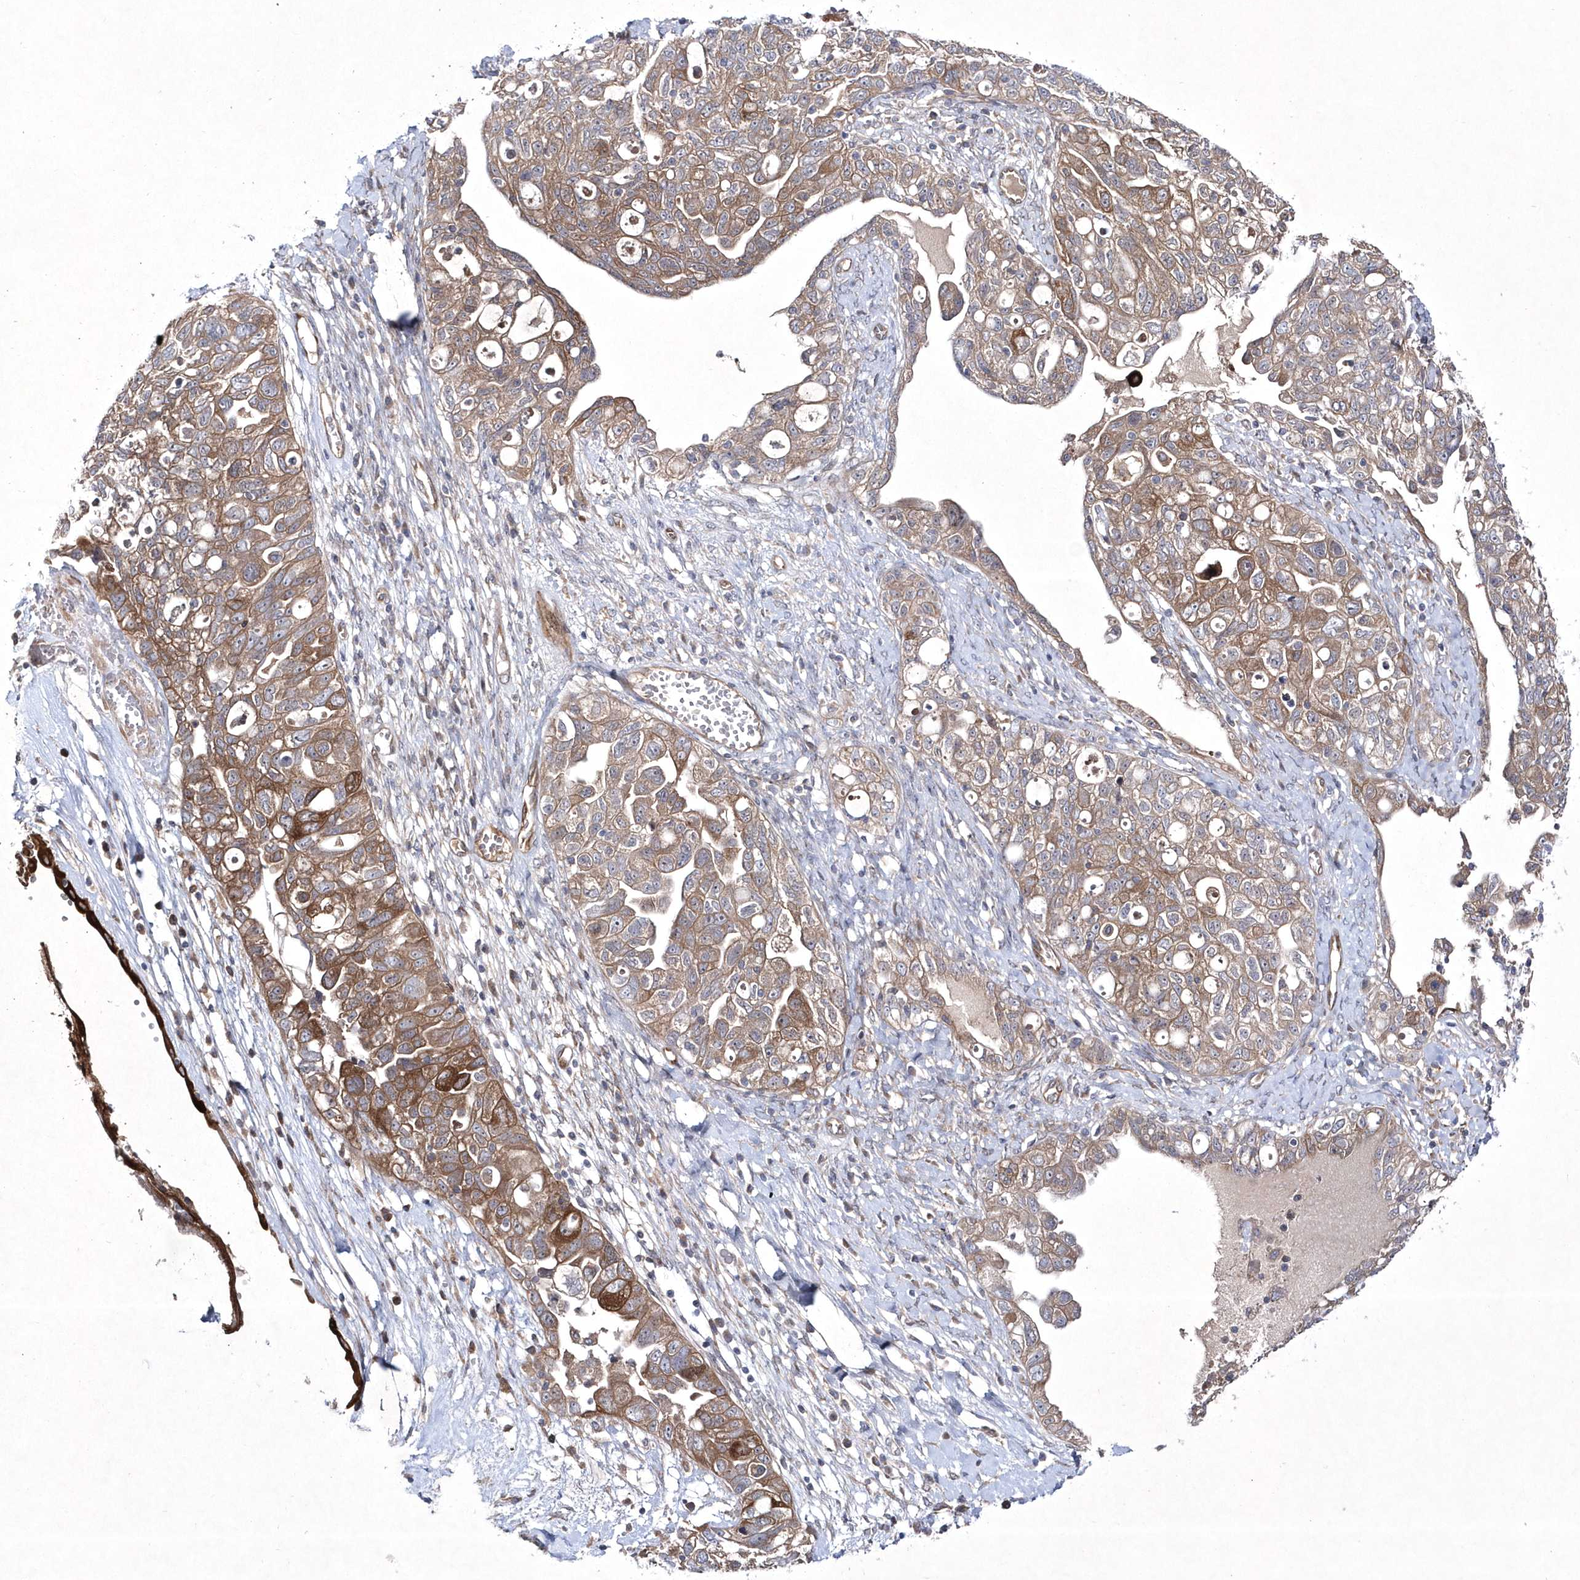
{"staining": {"intensity": "moderate", "quantity": ">75%", "location": "cytoplasmic/membranous"}, "tissue": "ovarian cancer", "cell_type": "Tumor cells", "image_type": "cancer", "snomed": [{"axis": "morphology", "description": "Carcinoma, NOS"}, {"axis": "morphology", "description": "Cystadenocarcinoma, serous, NOS"}, {"axis": "topography", "description": "Ovary"}], "caption": "Ovarian serous cystadenocarcinoma stained for a protein demonstrates moderate cytoplasmic/membranous positivity in tumor cells.", "gene": "DSPP", "patient": {"sex": "female", "age": 69}}